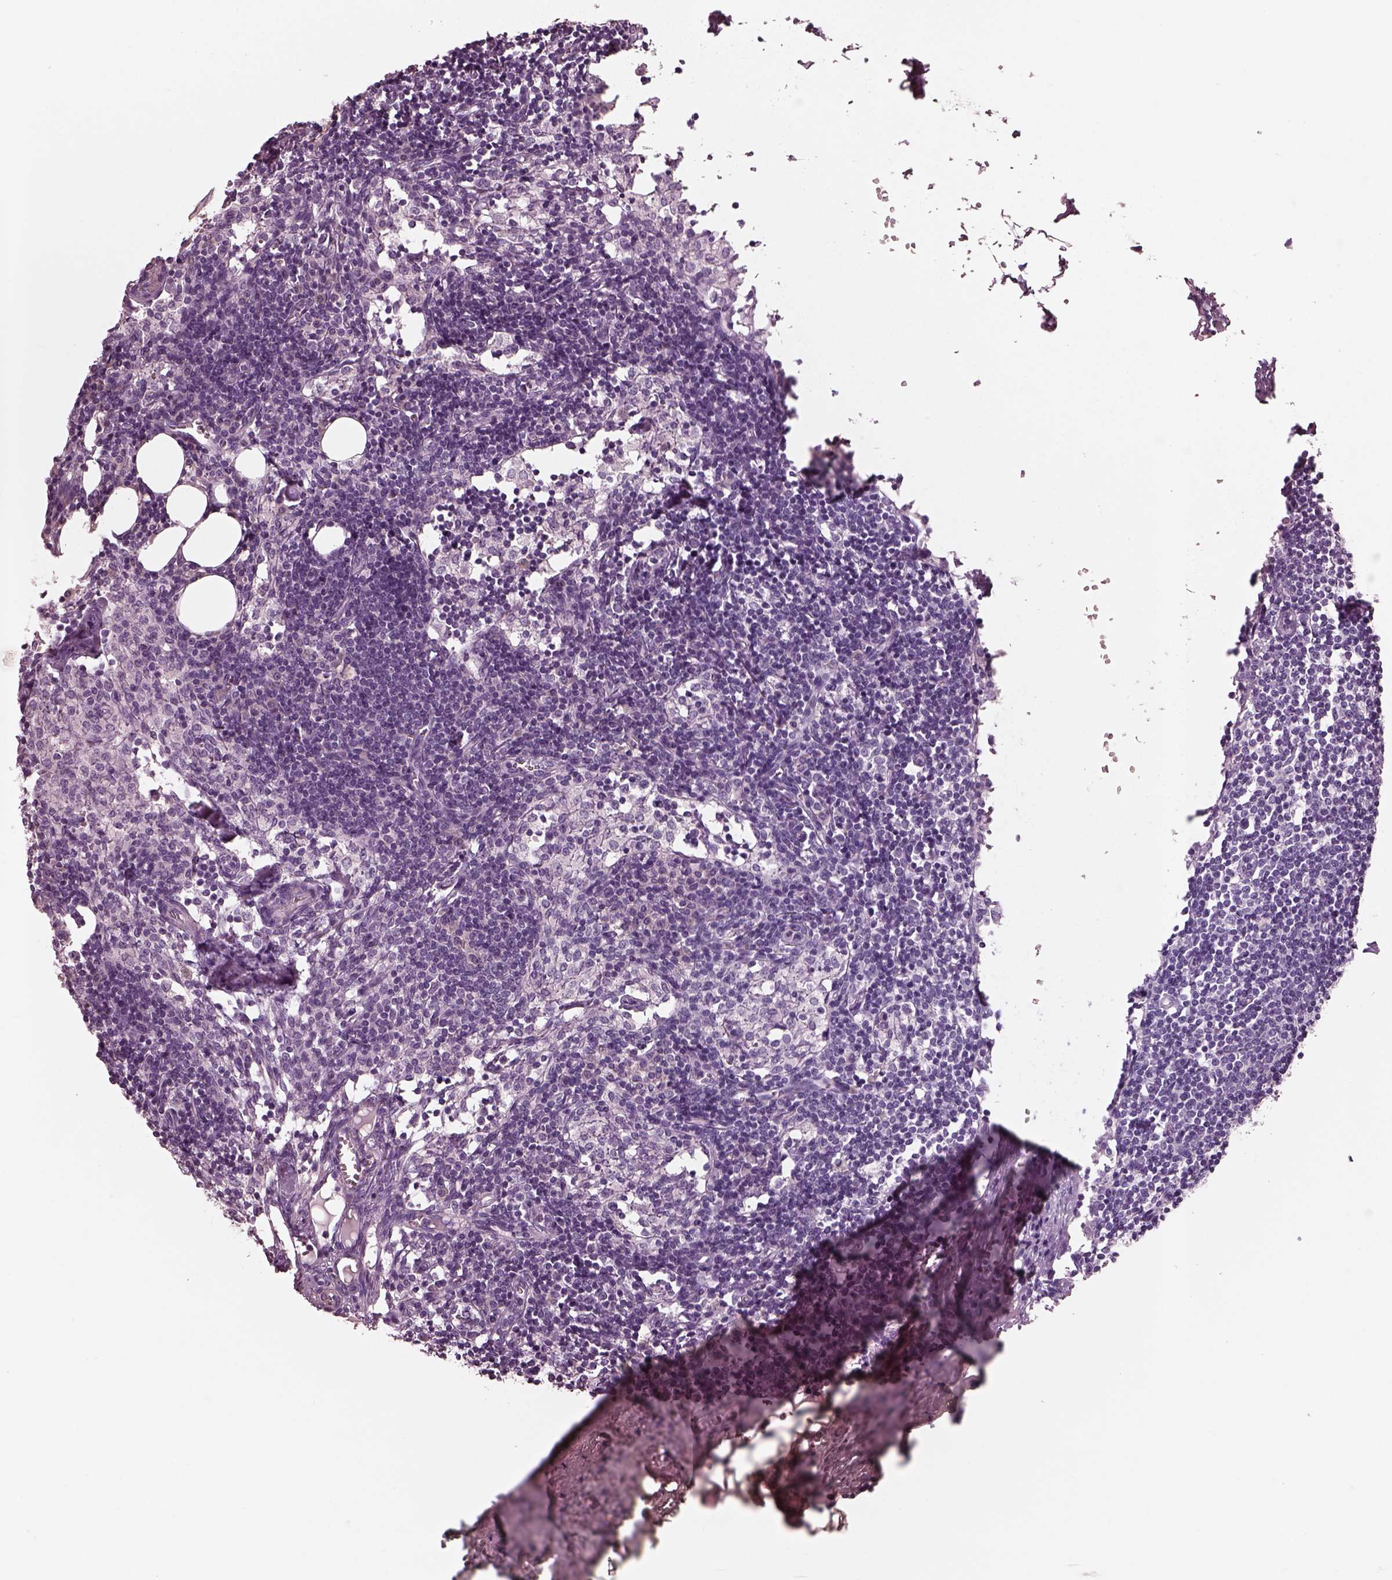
{"staining": {"intensity": "negative", "quantity": "none", "location": "none"}, "tissue": "lymph node", "cell_type": "Germinal center cells", "image_type": "normal", "snomed": [{"axis": "morphology", "description": "Normal tissue, NOS"}, {"axis": "topography", "description": "Lymph node"}], "caption": "IHC micrograph of benign lymph node: human lymph node stained with DAB (3,3'-diaminobenzidine) reveals no significant protein expression in germinal center cells.", "gene": "SLC27A2", "patient": {"sex": "female", "age": 52}}